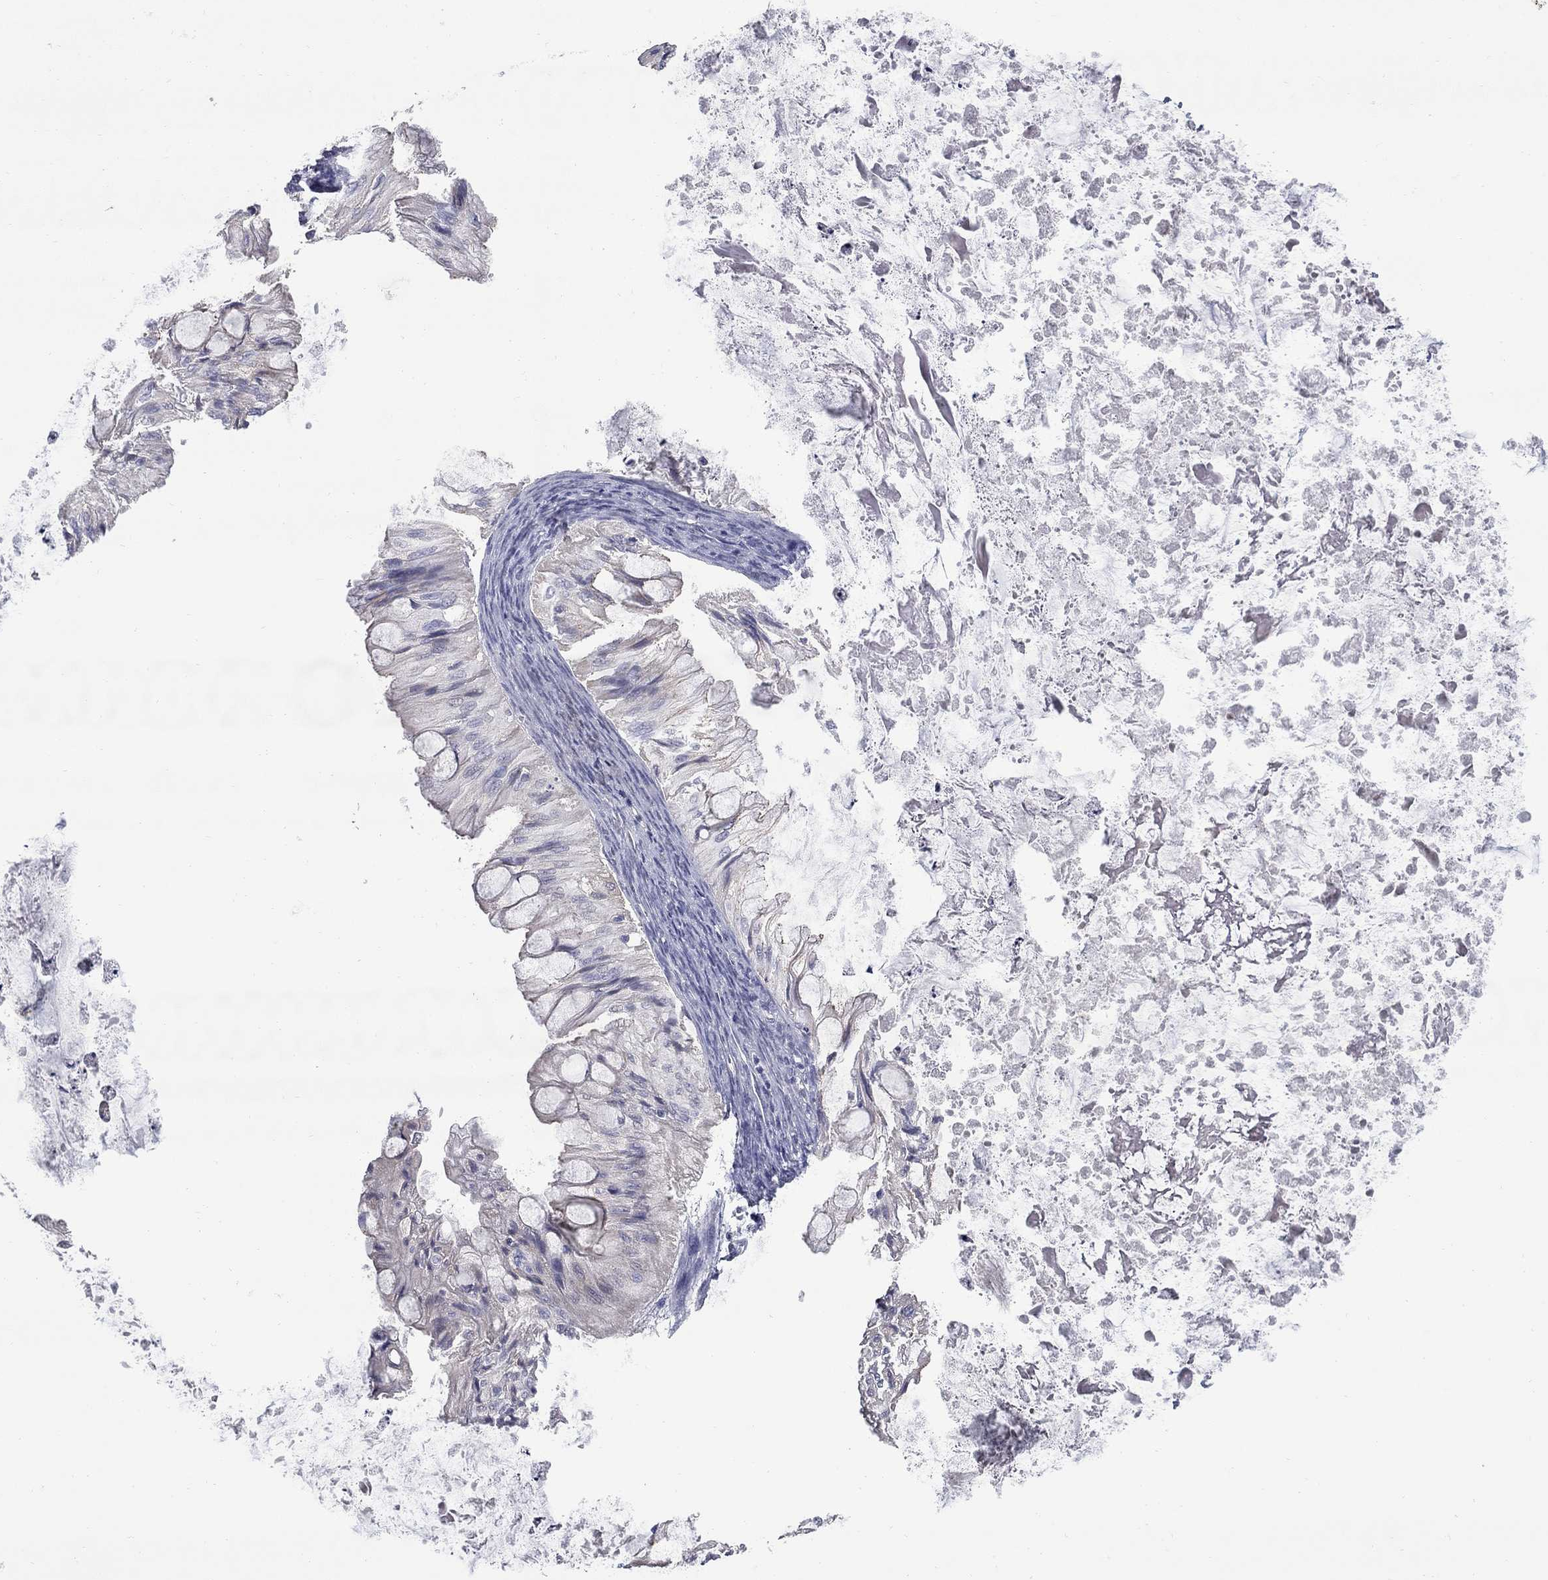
{"staining": {"intensity": "negative", "quantity": "none", "location": "none"}, "tissue": "ovarian cancer", "cell_type": "Tumor cells", "image_type": "cancer", "snomed": [{"axis": "morphology", "description": "Cystadenocarcinoma, mucinous, NOS"}, {"axis": "topography", "description": "Ovary"}], "caption": "Tumor cells are negative for brown protein staining in ovarian cancer (mucinous cystadenocarcinoma). (Stains: DAB immunohistochemistry (IHC) with hematoxylin counter stain, Microscopy: brightfield microscopy at high magnification).", "gene": "HTR4", "patient": {"sex": "female", "age": 57}}